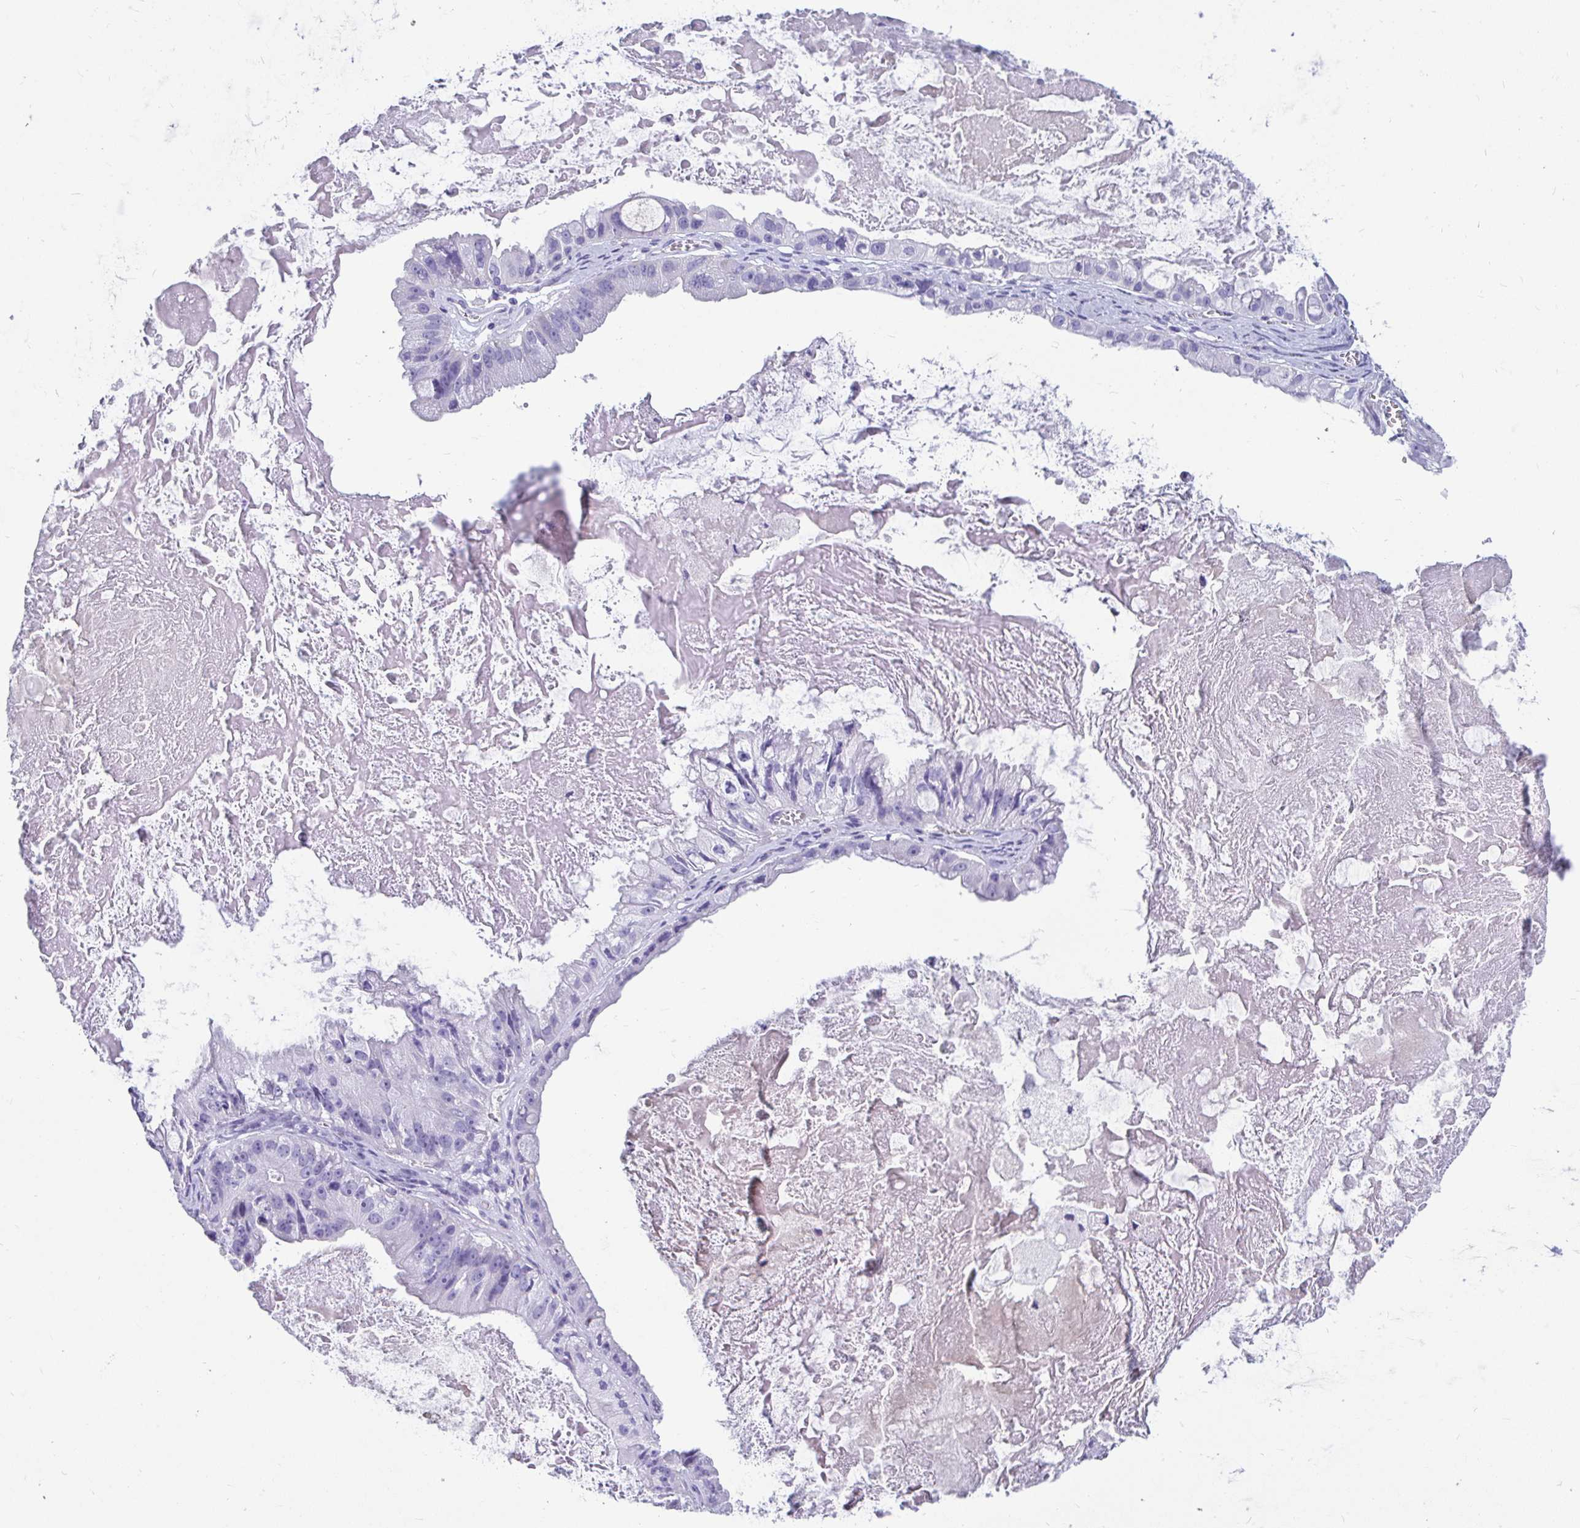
{"staining": {"intensity": "negative", "quantity": "none", "location": "none"}, "tissue": "ovarian cancer", "cell_type": "Tumor cells", "image_type": "cancer", "snomed": [{"axis": "morphology", "description": "Cystadenocarcinoma, mucinous, NOS"}, {"axis": "topography", "description": "Ovary"}], "caption": "There is no significant expression in tumor cells of ovarian mucinous cystadenocarcinoma.", "gene": "ZPBP2", "patient": {"sex": "female", "age": 61}}